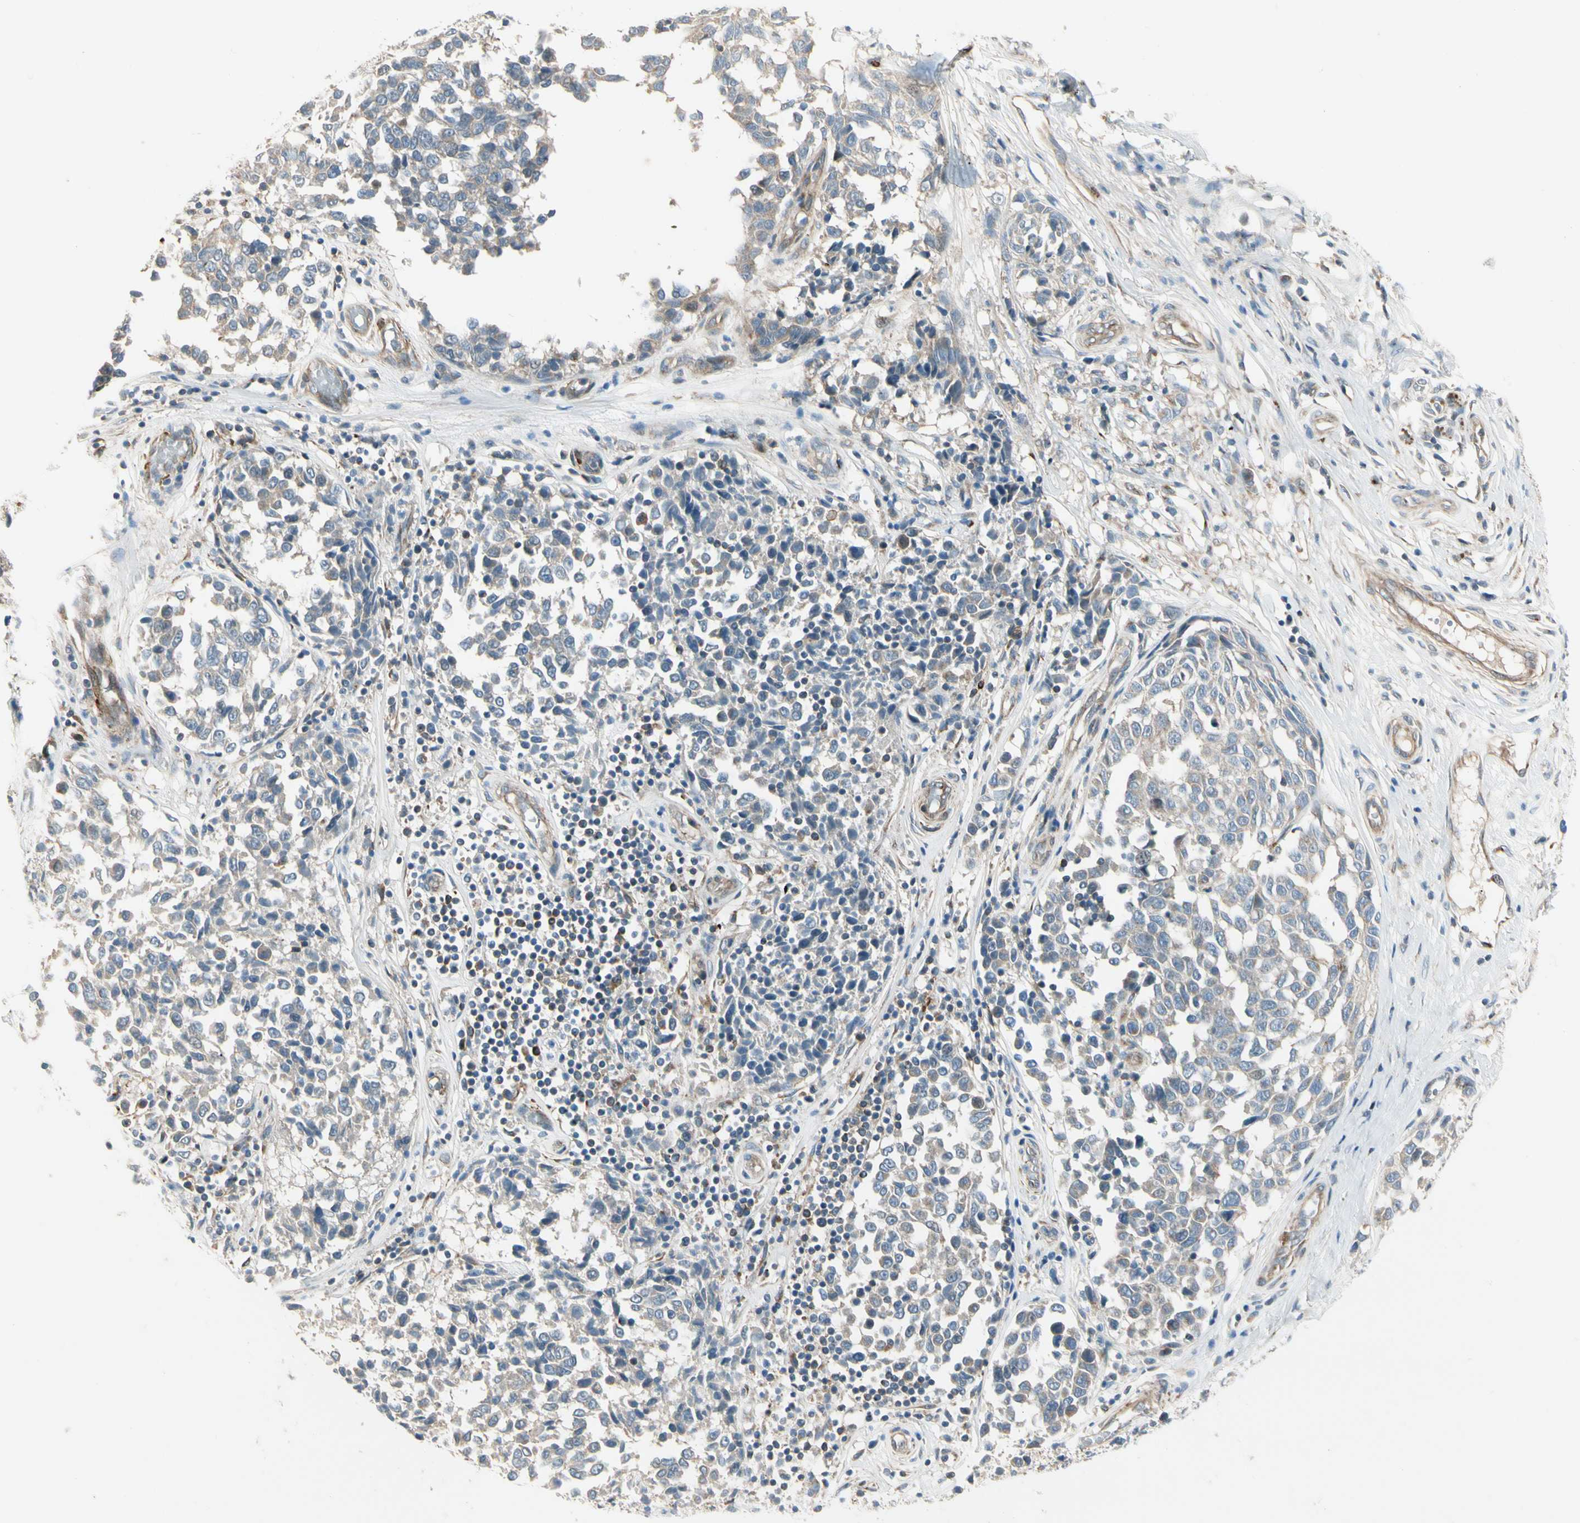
{"staining": {"intensity": "weak", "quantity": ">75%", "location": "cytoplasmic/membranous"}, "tissue": "melanoma", "cell_type": "Tumor cells", "image_type": "cancer", "snomed": [{"axis": "morphology", "description": "Malignant melanoma, NOS"}, {"axis": "topography", "description": "Skin"}], "caption": "Melanoma stained for a protein (brown) reveals weak cytoplasmic/membranous positive staining in approximately >75% of tumor cells.", "gene": "ABCA3", "patient": {"sex": "female", "age": 64}}